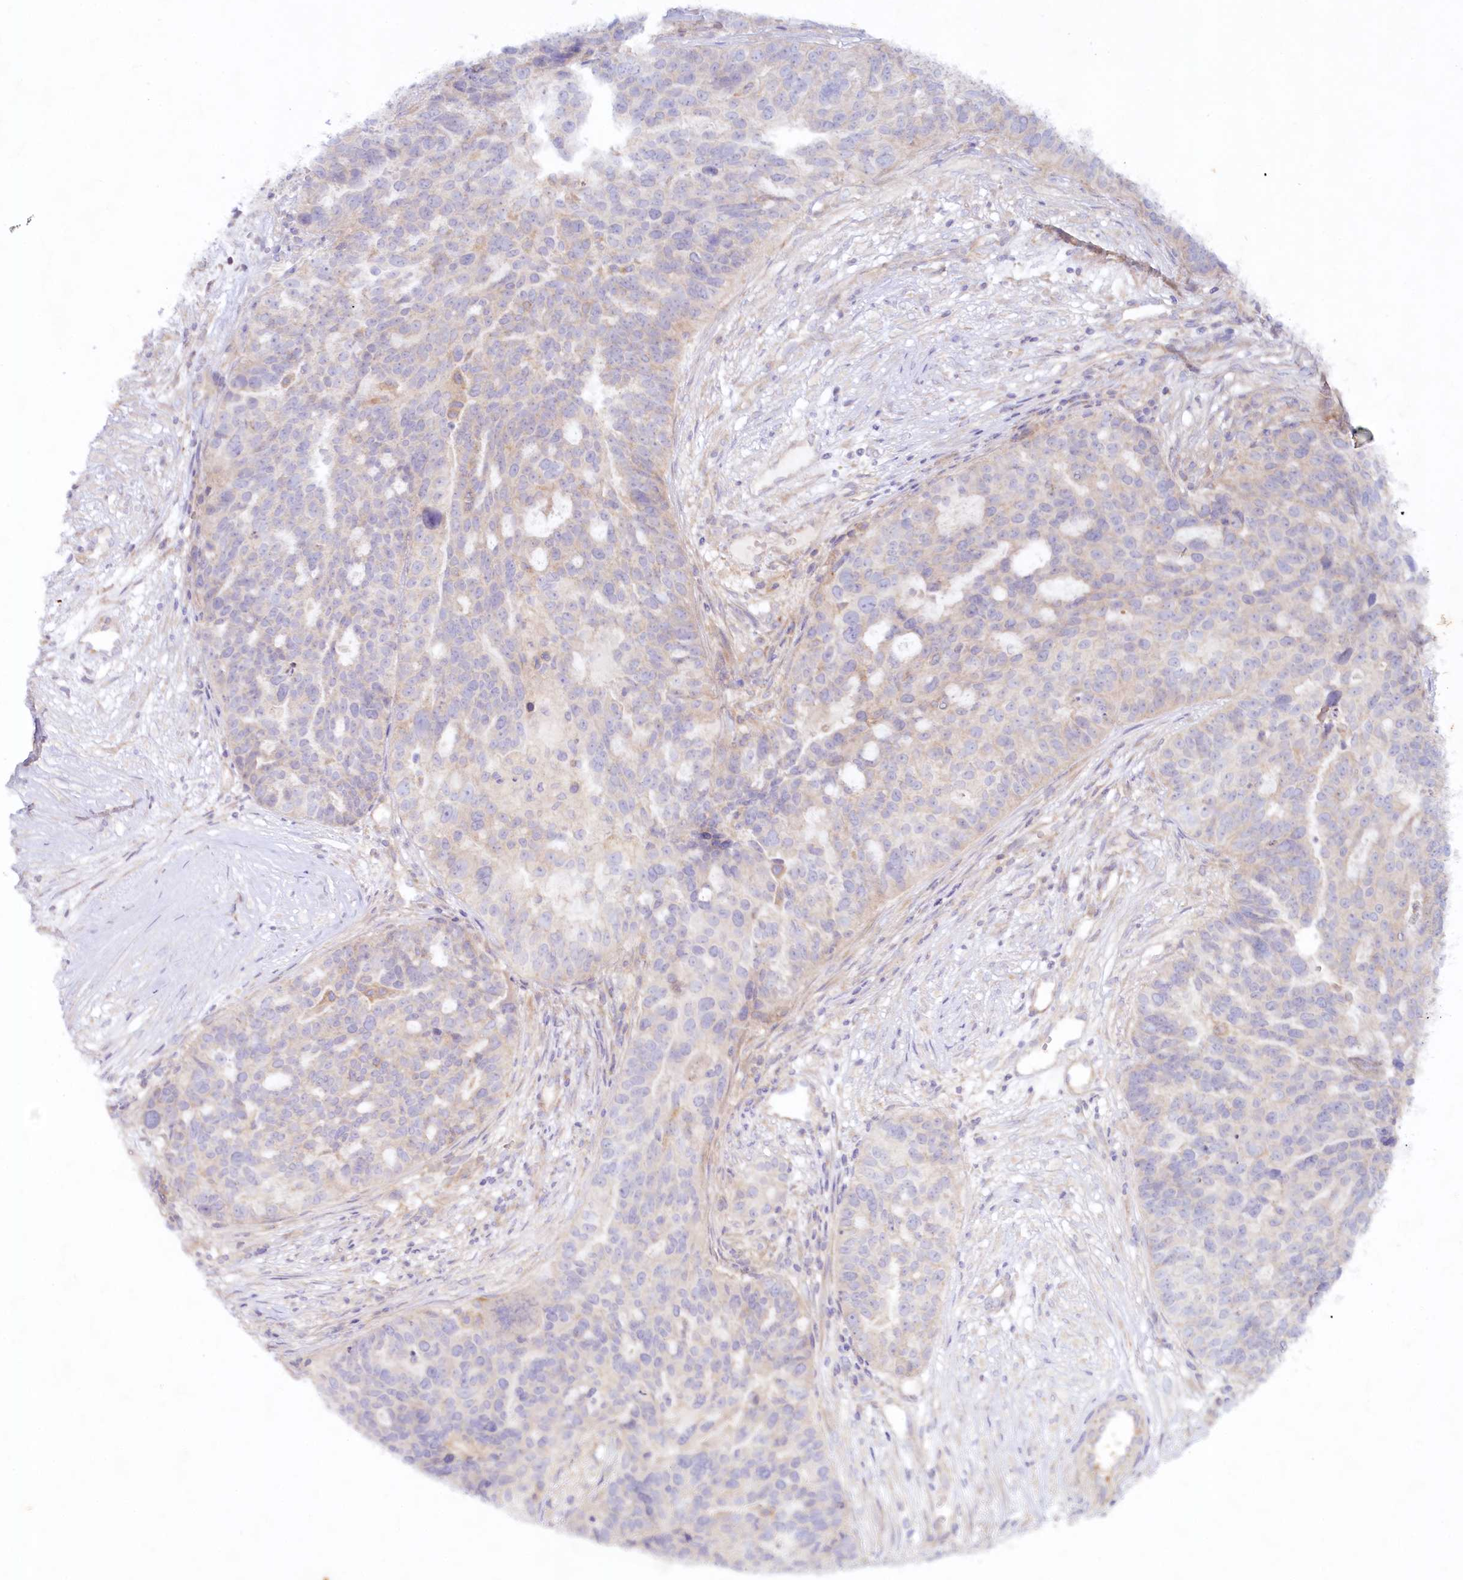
{"staining": {"intensity": "negative", "quantity": "none", "location": "none"}, "tissue": "ovarian cancer", "cell_type": "Tumor cells", "image_type": "cancer", "snomed": [{"axis": "morphology", "description": "Cystadenocarcinoma, serous, NOS"}, {"axis": "topography", "description": "Ovary"}], "caption": "Ovarian cancer stained for a protein using immunohistochemistry reveals no expression tumor cells.", "gene": "TNIP1", "patient": {"sex": "female", "age": 59}}